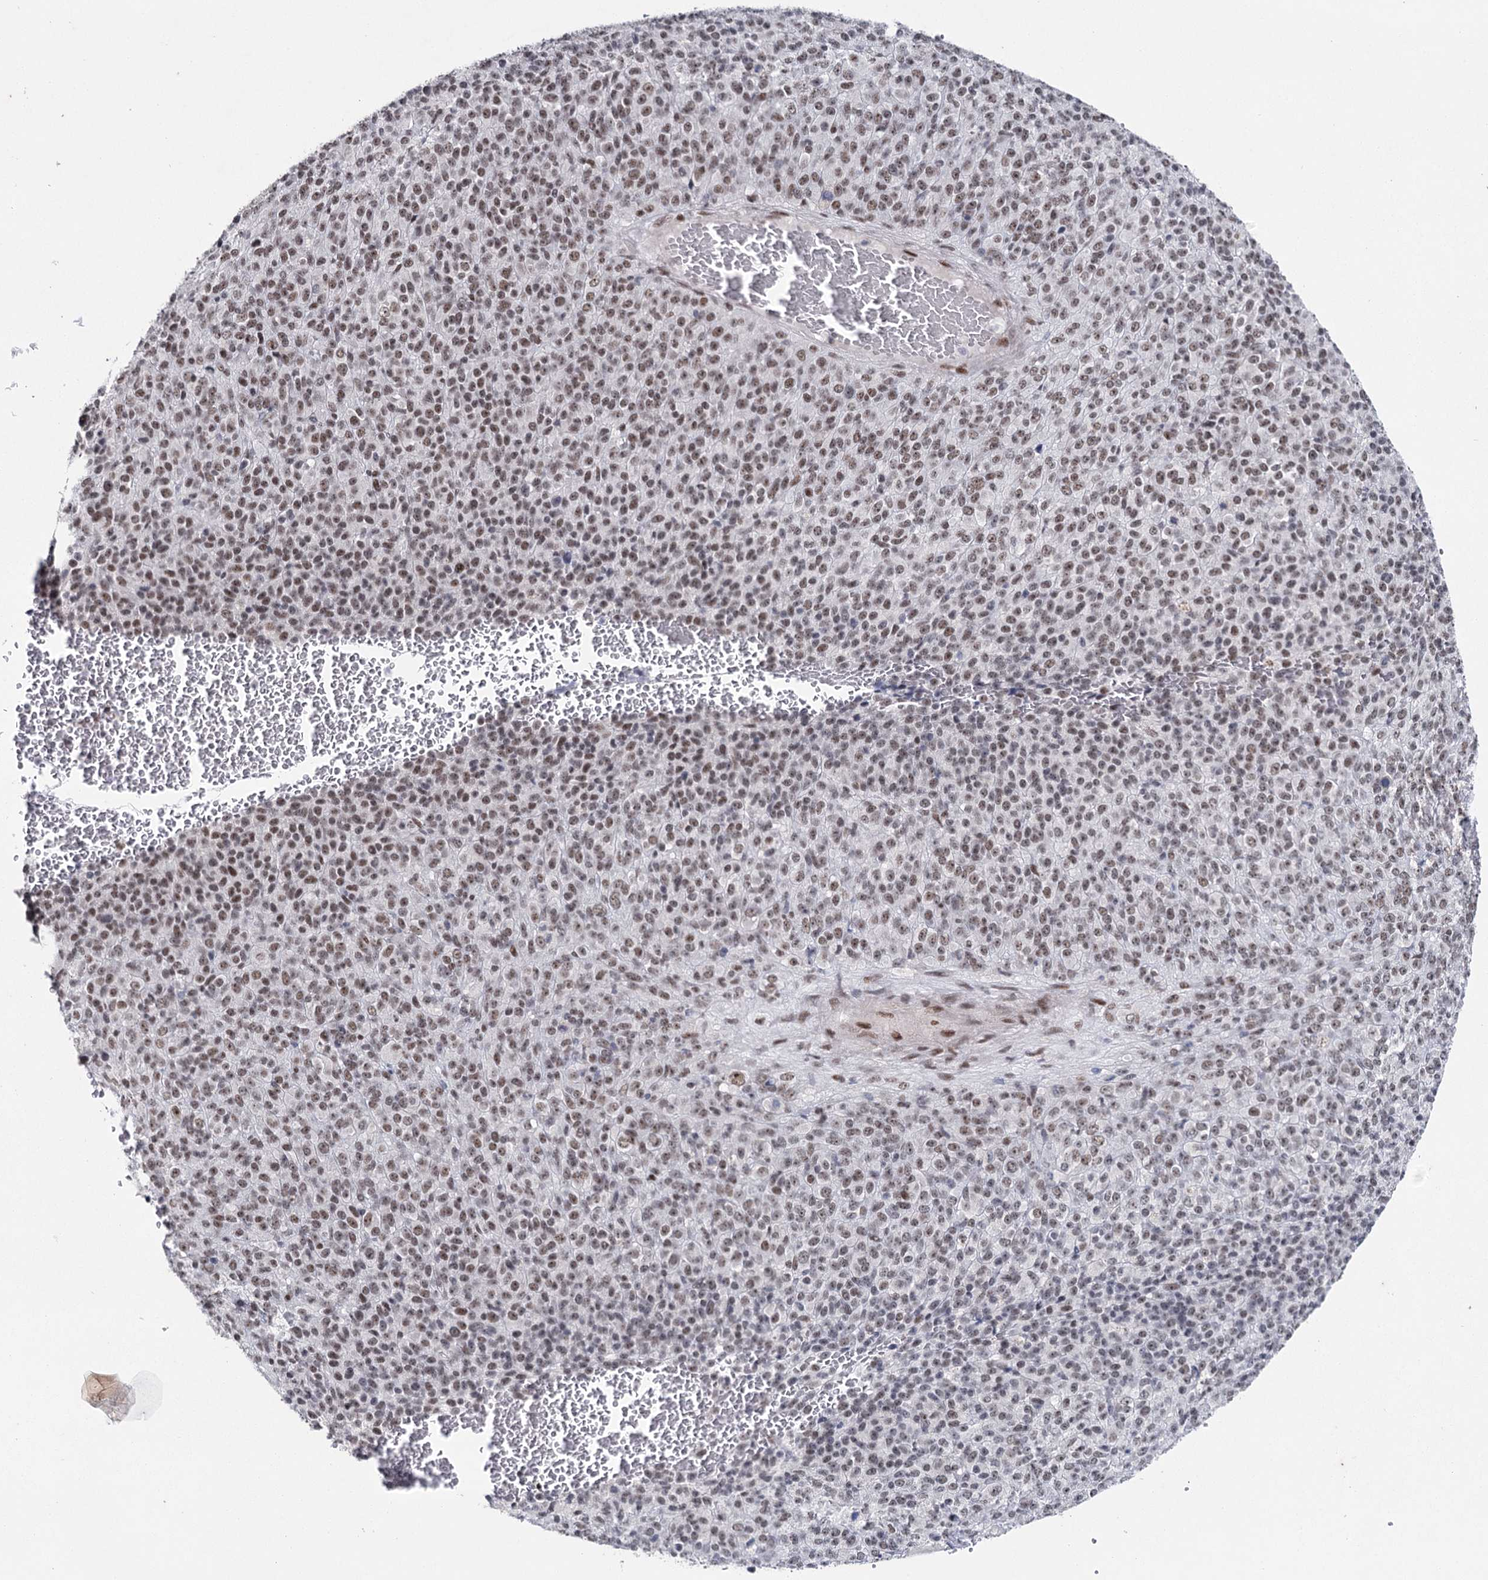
{"staining": {"intensity": "moderate", "quantity": ">75%", "location": "nuclear"}, "tissue": "melanoma", "cell_type": "Tumor cells", "image_type": "cancer", "snomed": [{"axis": "morphology", "description": "Malignant melanoma, Metastatic site"}, {"axis": "topography", "description": "Brain"}], "caption": "Malignant melanoma (metastatic site) was stained to show a protein in brown. There is medium levels of moderate nuclear staining in approximately >75% of tumor cells.", "gene": "SCAF8", "patient": {"sex": "female", "age": 56}}